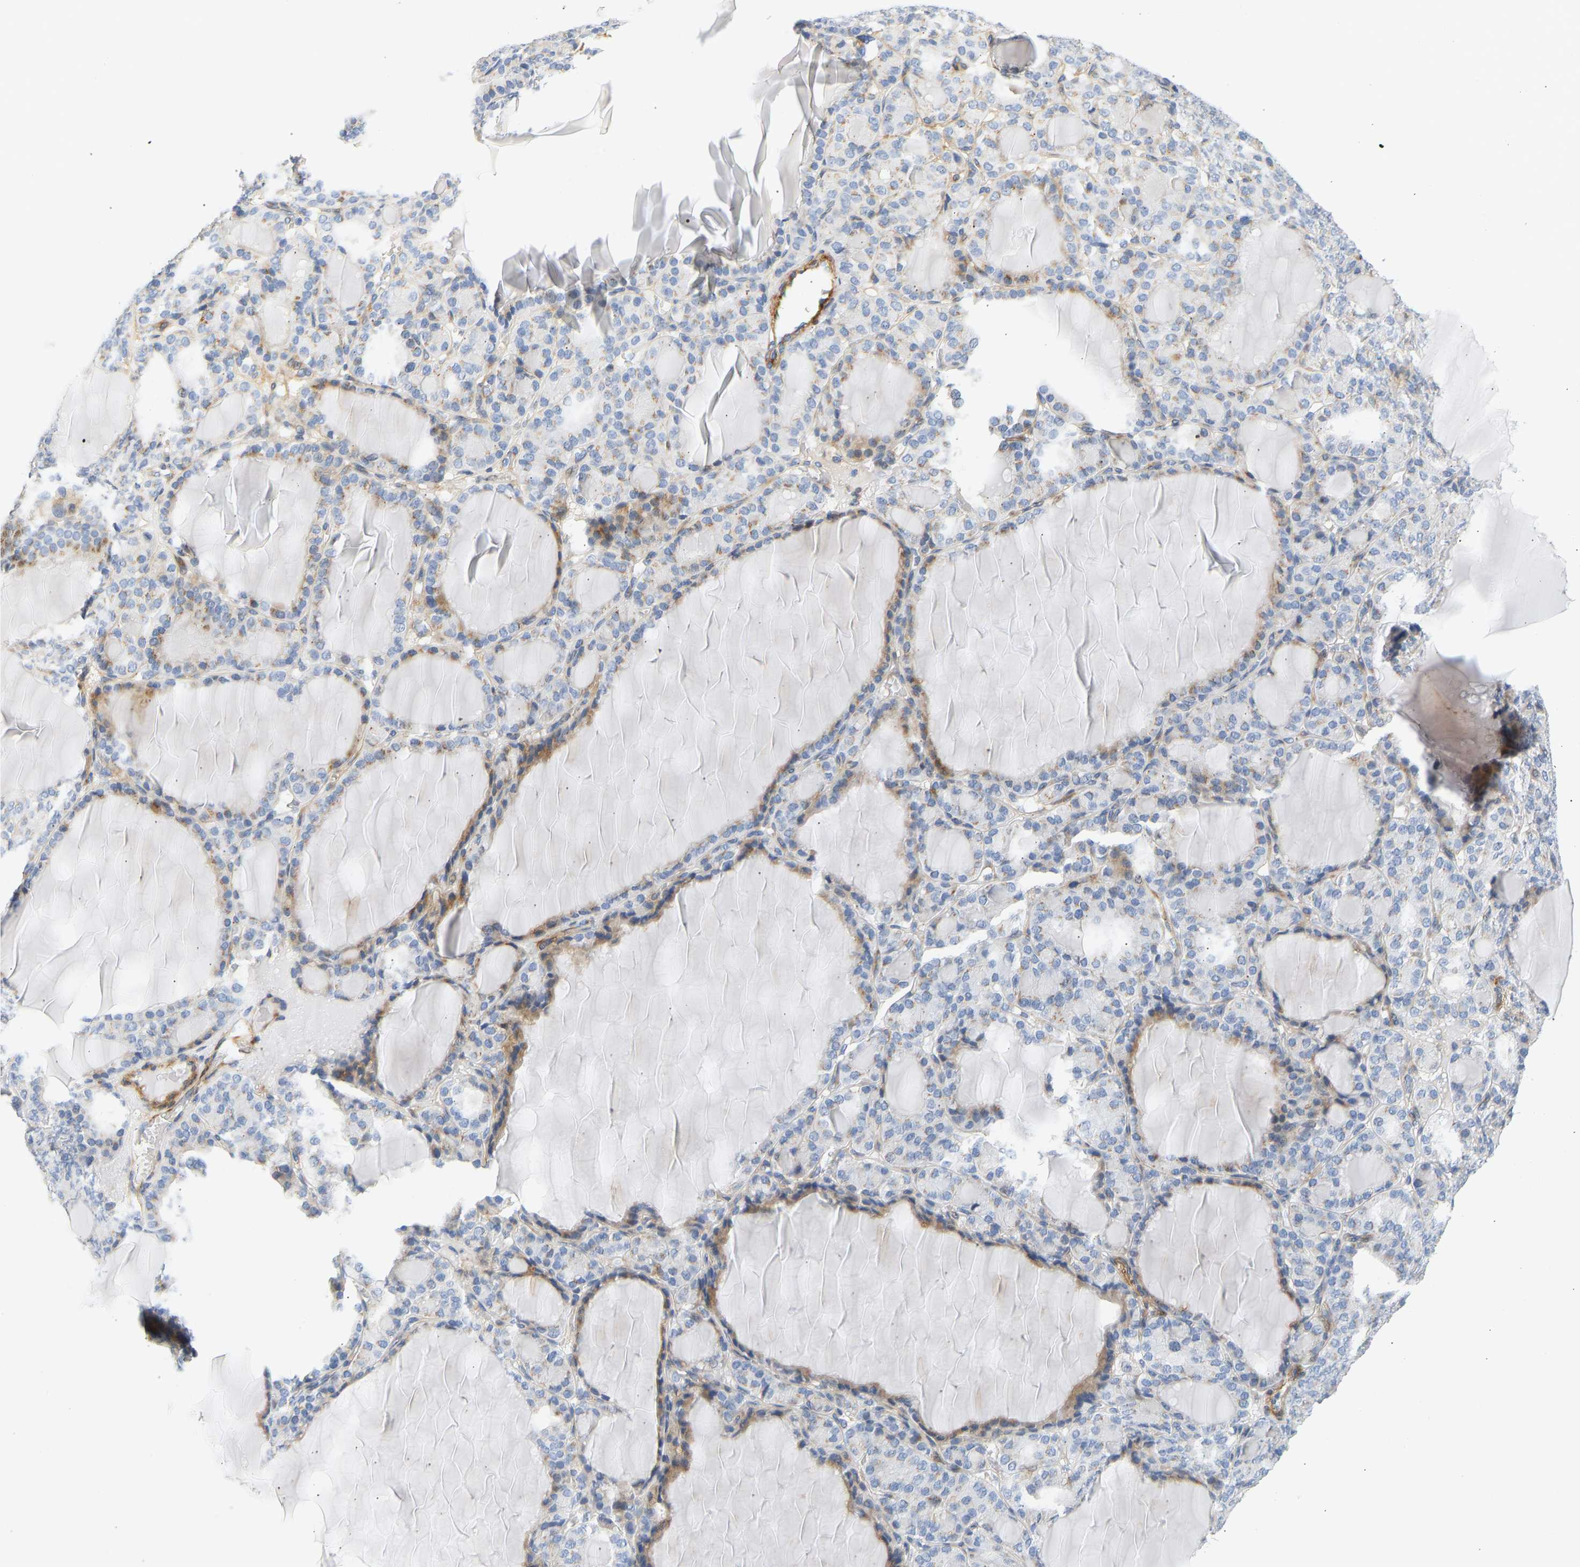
{"staining": {"intensity": "moderate", "quantity": "25%-75%", "location": "cytoplasmic/membranous"}, "tissue": "thyroid gland", "cell_type": "Glandular cells", "image_type": "normal", "snomed": [{"axis": "morphology", "description": "Normal tissue, NOS"}, {"axis": "topography", "description": "Thyroid gland"}], "caption": "This image displays IHC staining of unremarkable human thyroid gland, with medium moderate cytoplasmic/membranous positivity in about 25%-75% of glandular cells.", "gene": "SLC30A7", "patient": {"sex": "female", "age": 28}}